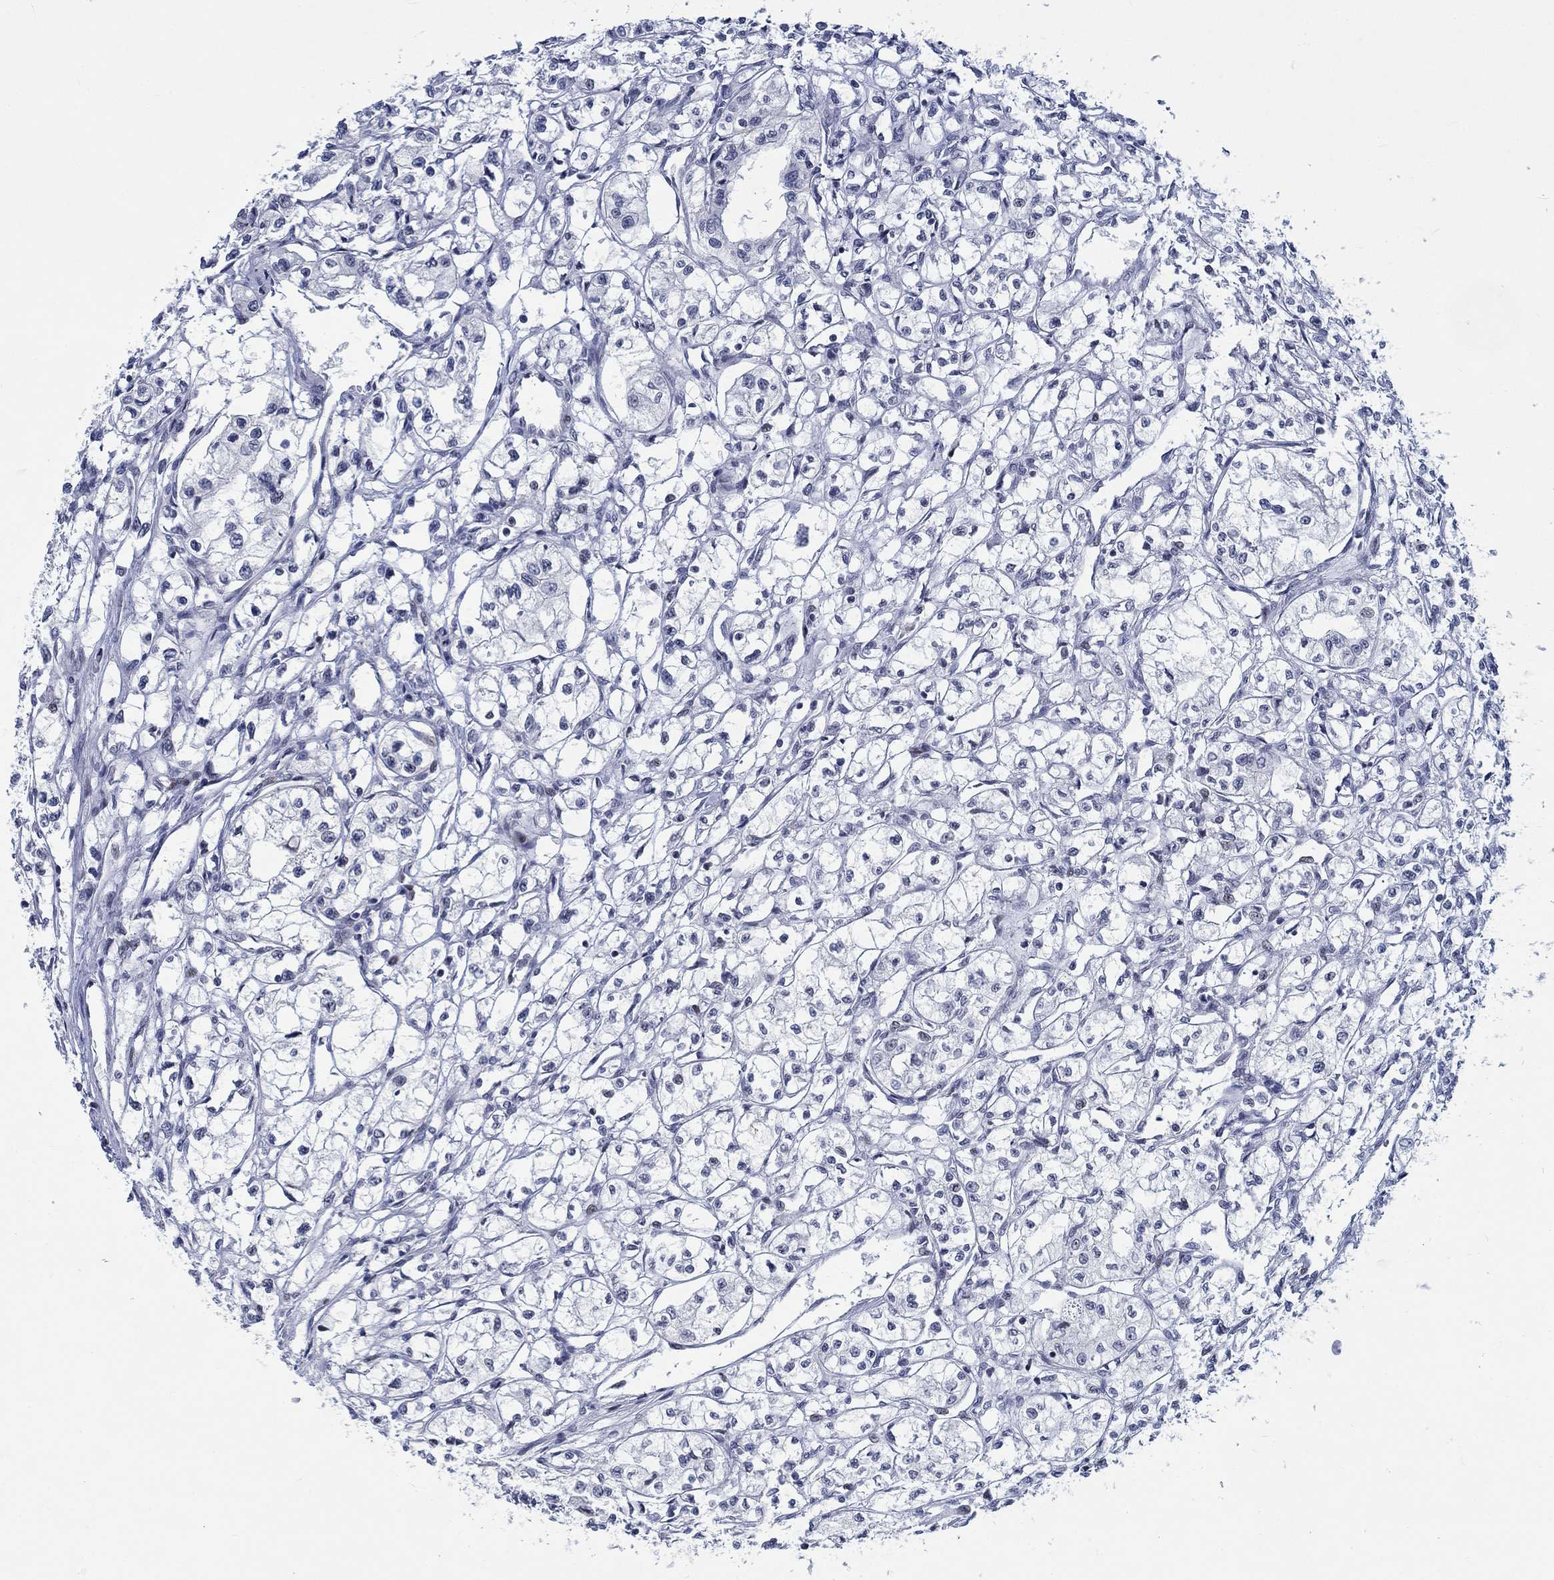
{"staining": {"intensity": "negative", "quantity": "none", "location": "none"}, "tissue": "renal cancer", "cell_type": "Tumor cells", "image_type": "cancer", "snomed": [{"axis": "morphology", "description": "Adenocarcinoma, NOS"}, {"axis": "topography", "description": "Kidney"}], "caption": "This photomicrograph is of adenocarcinoma (renal) stained with immunohistochemistry (IHC) to label a protein in brown with the nuclei are counter-stained blue. There is no expression in tumor cells.", "gene": "NEU3", "patient": {"sex": "male", "age": 56}}